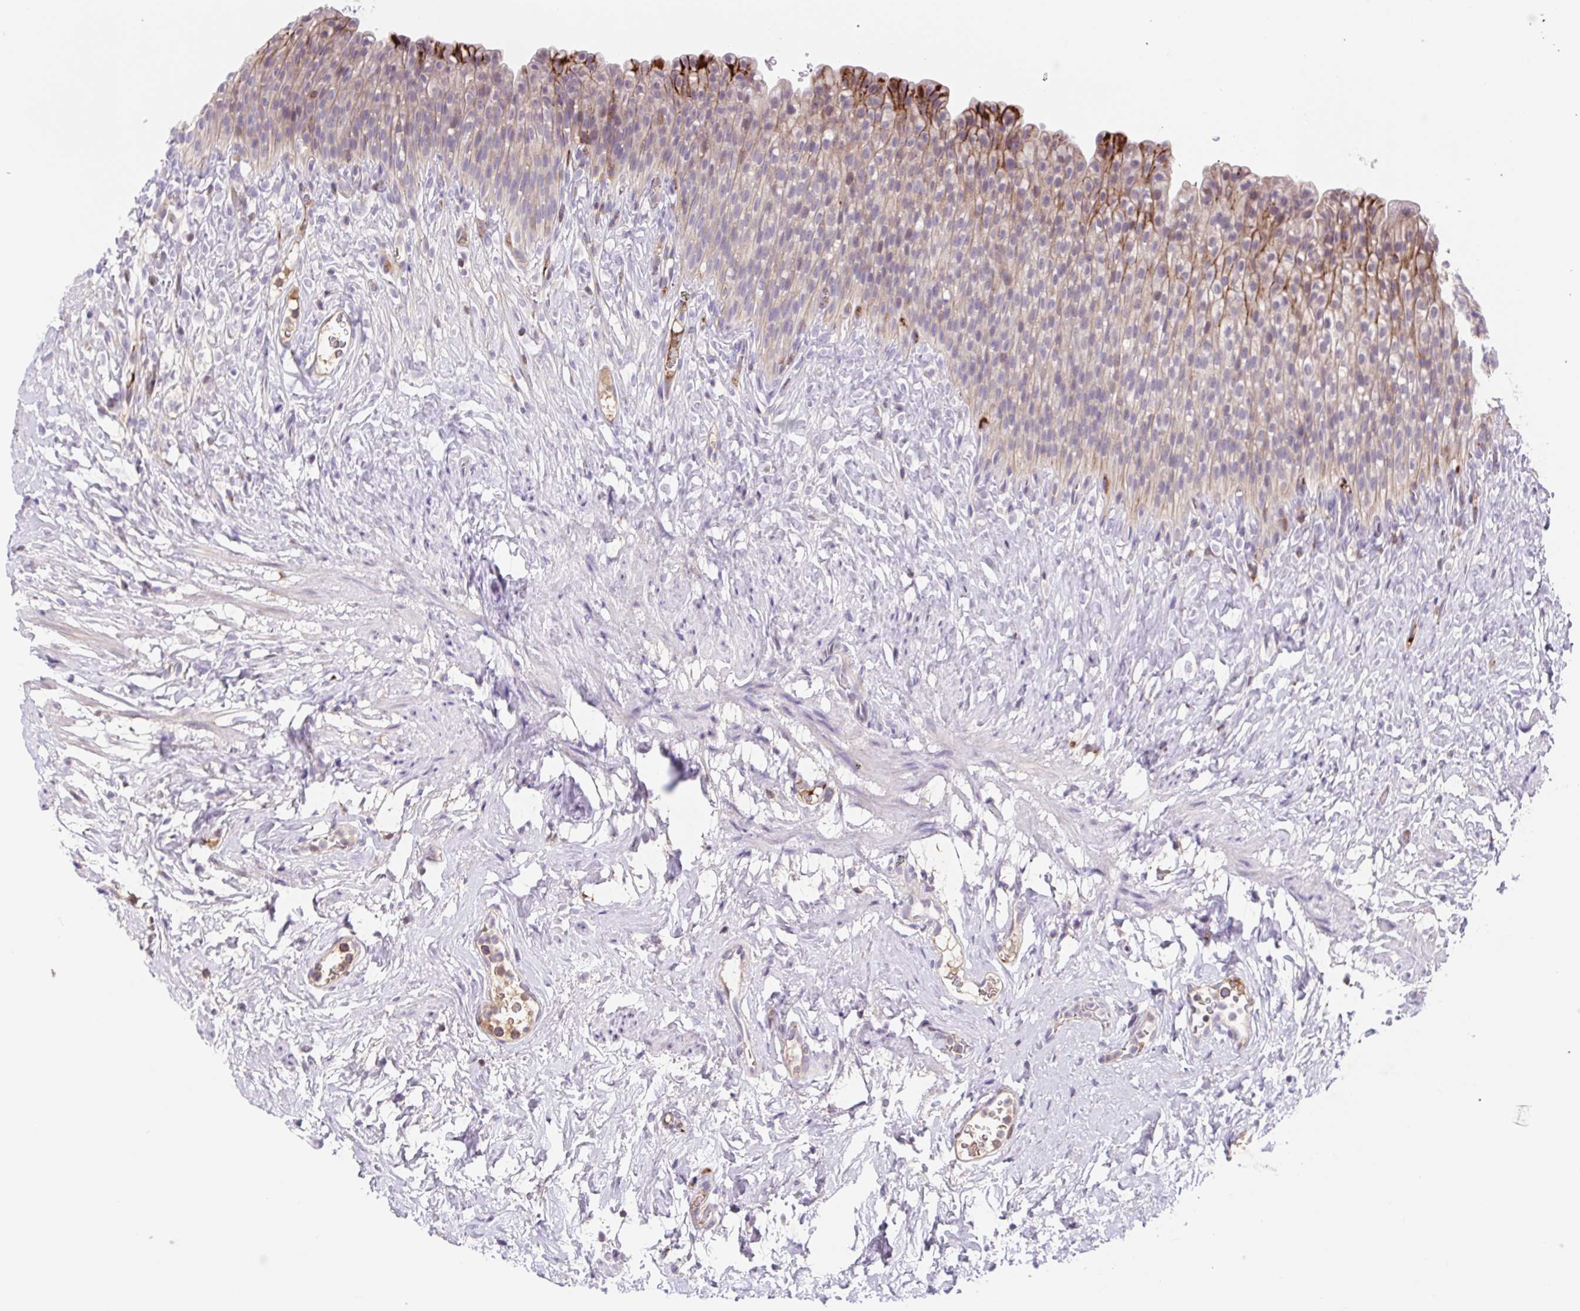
{"staining": {"intensity": "moderate", "quantity": "<25%", "location": "cytoplasmic/membranous"}, "tissue": "urinary bladder", "cell_type": "Urothelial cells", "image_type": "normal", "snomed": [{"axis": "morphology", "description": "Normal tissue, NOS"}, {"axis": "topography", "description": "Urinary bladder"}, {"axis": "topography", "description": "Prostate"}], "caption": "Immunohistochemistry (IHC) (DAB (3,3'-diaminobenzidine)) staining of unremarkable human urinary bladder displays moderate cytoplasmic/membranous protein staining in about <25% of urothelial cells.", "gene": "TPRG1", "patient": {"sex": "male", "age": 76}}